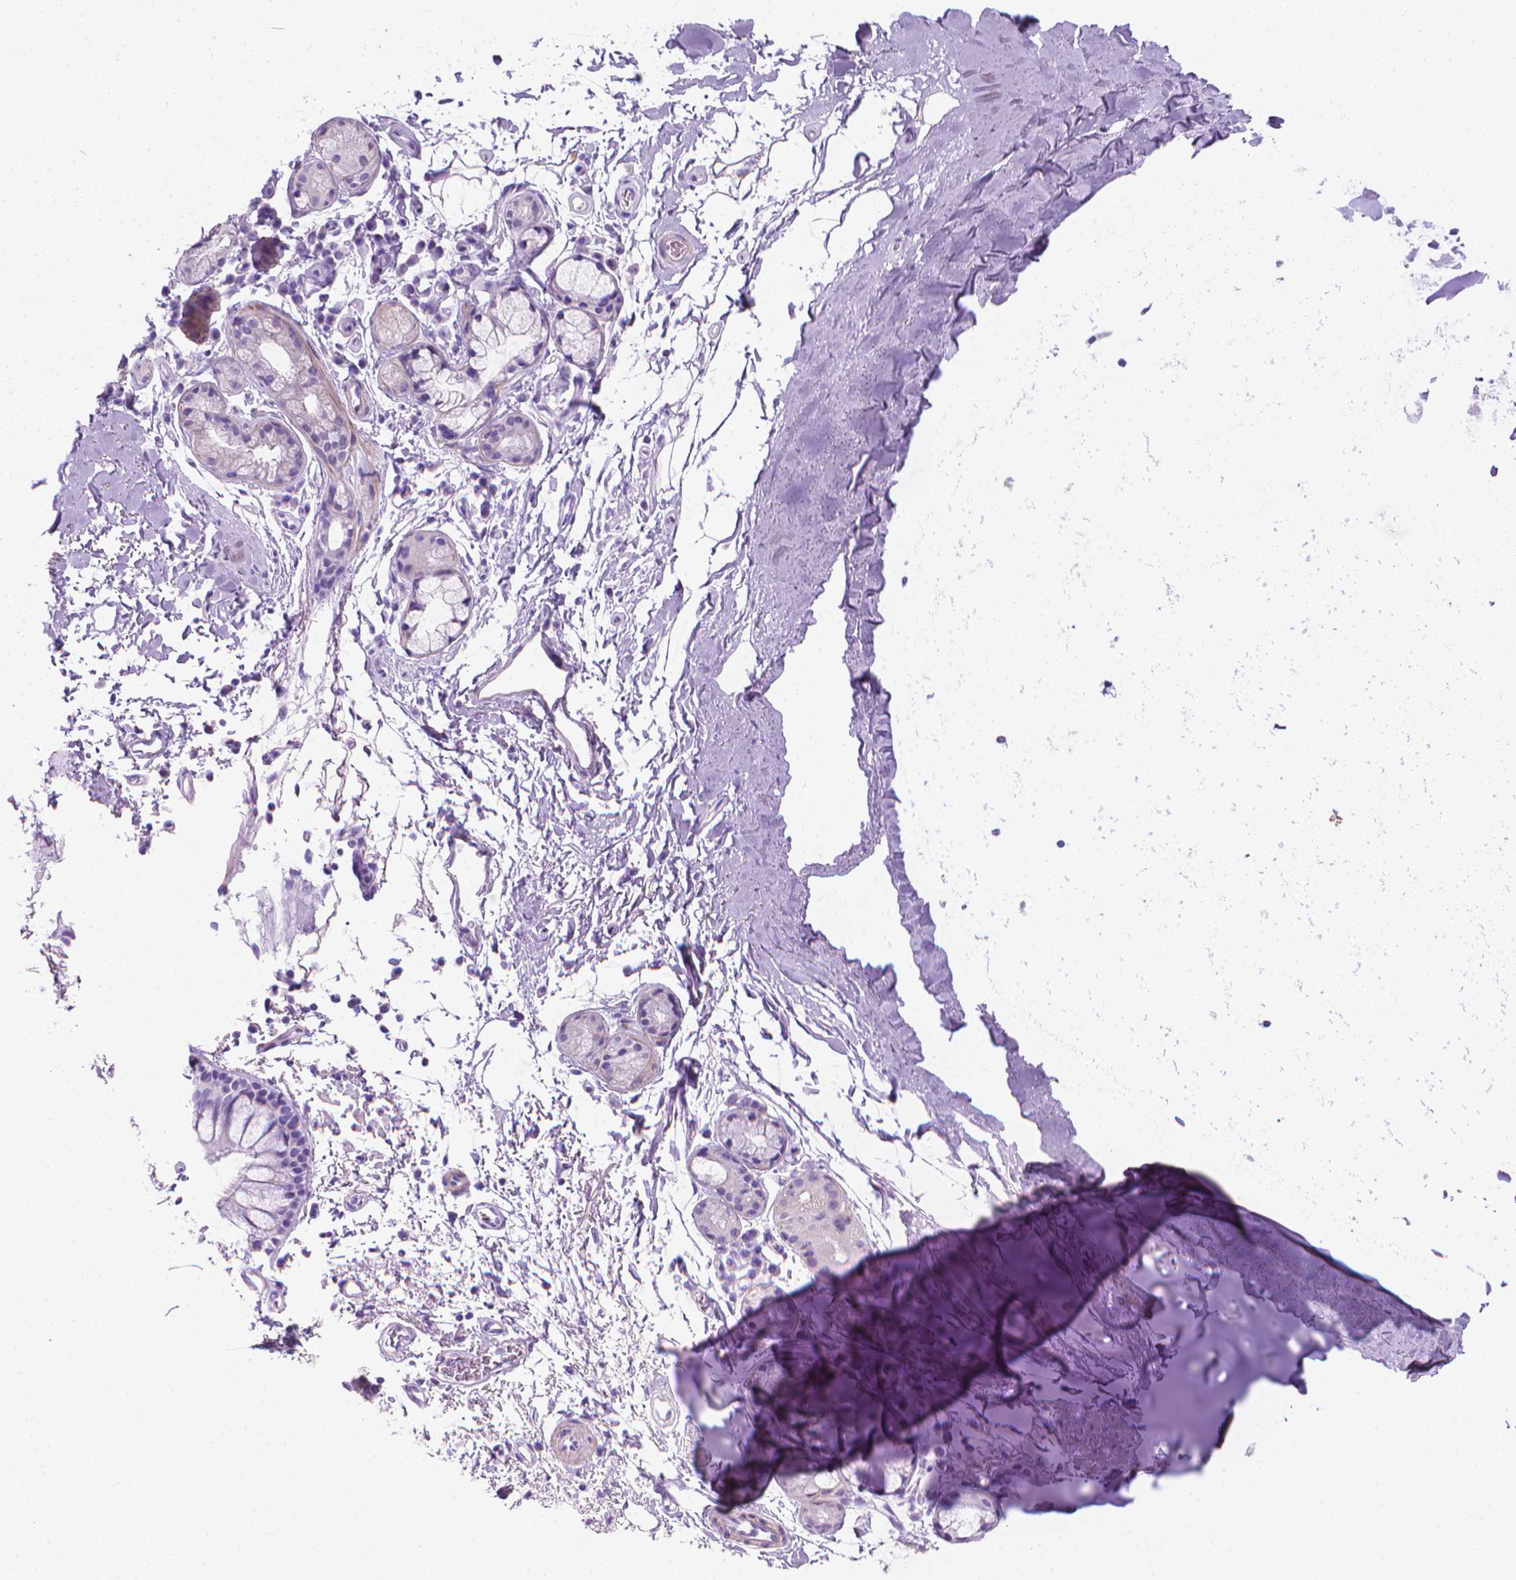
{"staining": {"intensity": "negative", "quantity": "none", "location": "none"}, "tissue": "adipose tissue", "cell_type": "Adipocytes", "image_type": "normal", "snomed": [{"axis": "morphology", "description": "Normal tissue, NOS"}, {"axis": "topography", "description": "Lymph node"}, {"axis": "topography", "description": "Bronchus"}], "caption": "This is an IHC micrograph of normal adipose tissue. There is no expression in adipocytes.", "gene": "FASN", "patient": {"sex": "female", "age": 70}}